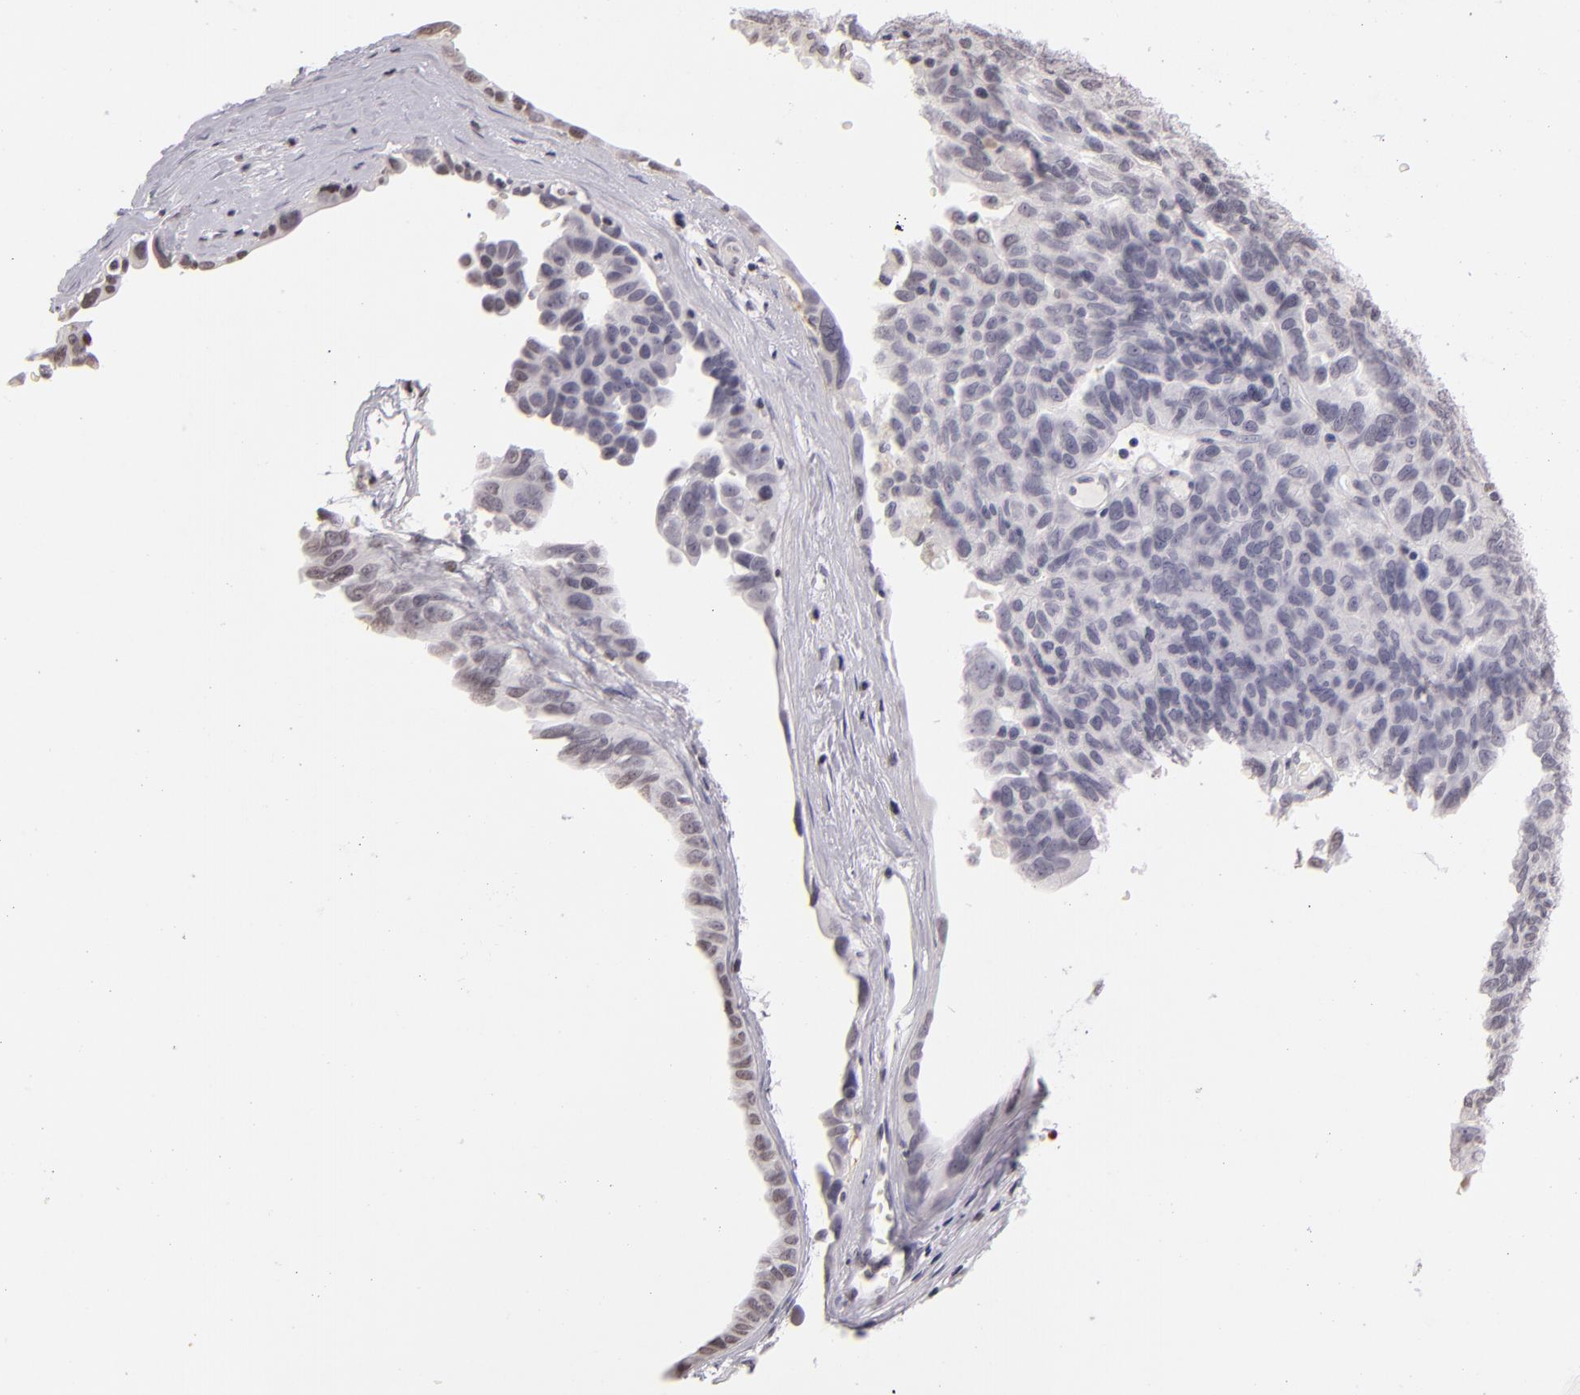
{"staining": {"intensity": "weak", "quantity": ">75%", "location": "nuclear"}, "tissue": "ovarian cancer", "cell_type": "Tumor cells", "image_type": "cancer", "snomed": [{"axis": "morphology", "description": "Cystadenocarcinoma, serous, NOS"}, {"axis": "topography", "description": "Ovary"}], "caption": "Ovarian cancer stained for a protein exhibits weak nuclear positivity in tumor cells.", "gene": "CD40", "patient": {"sex": "female", "age": 64}}